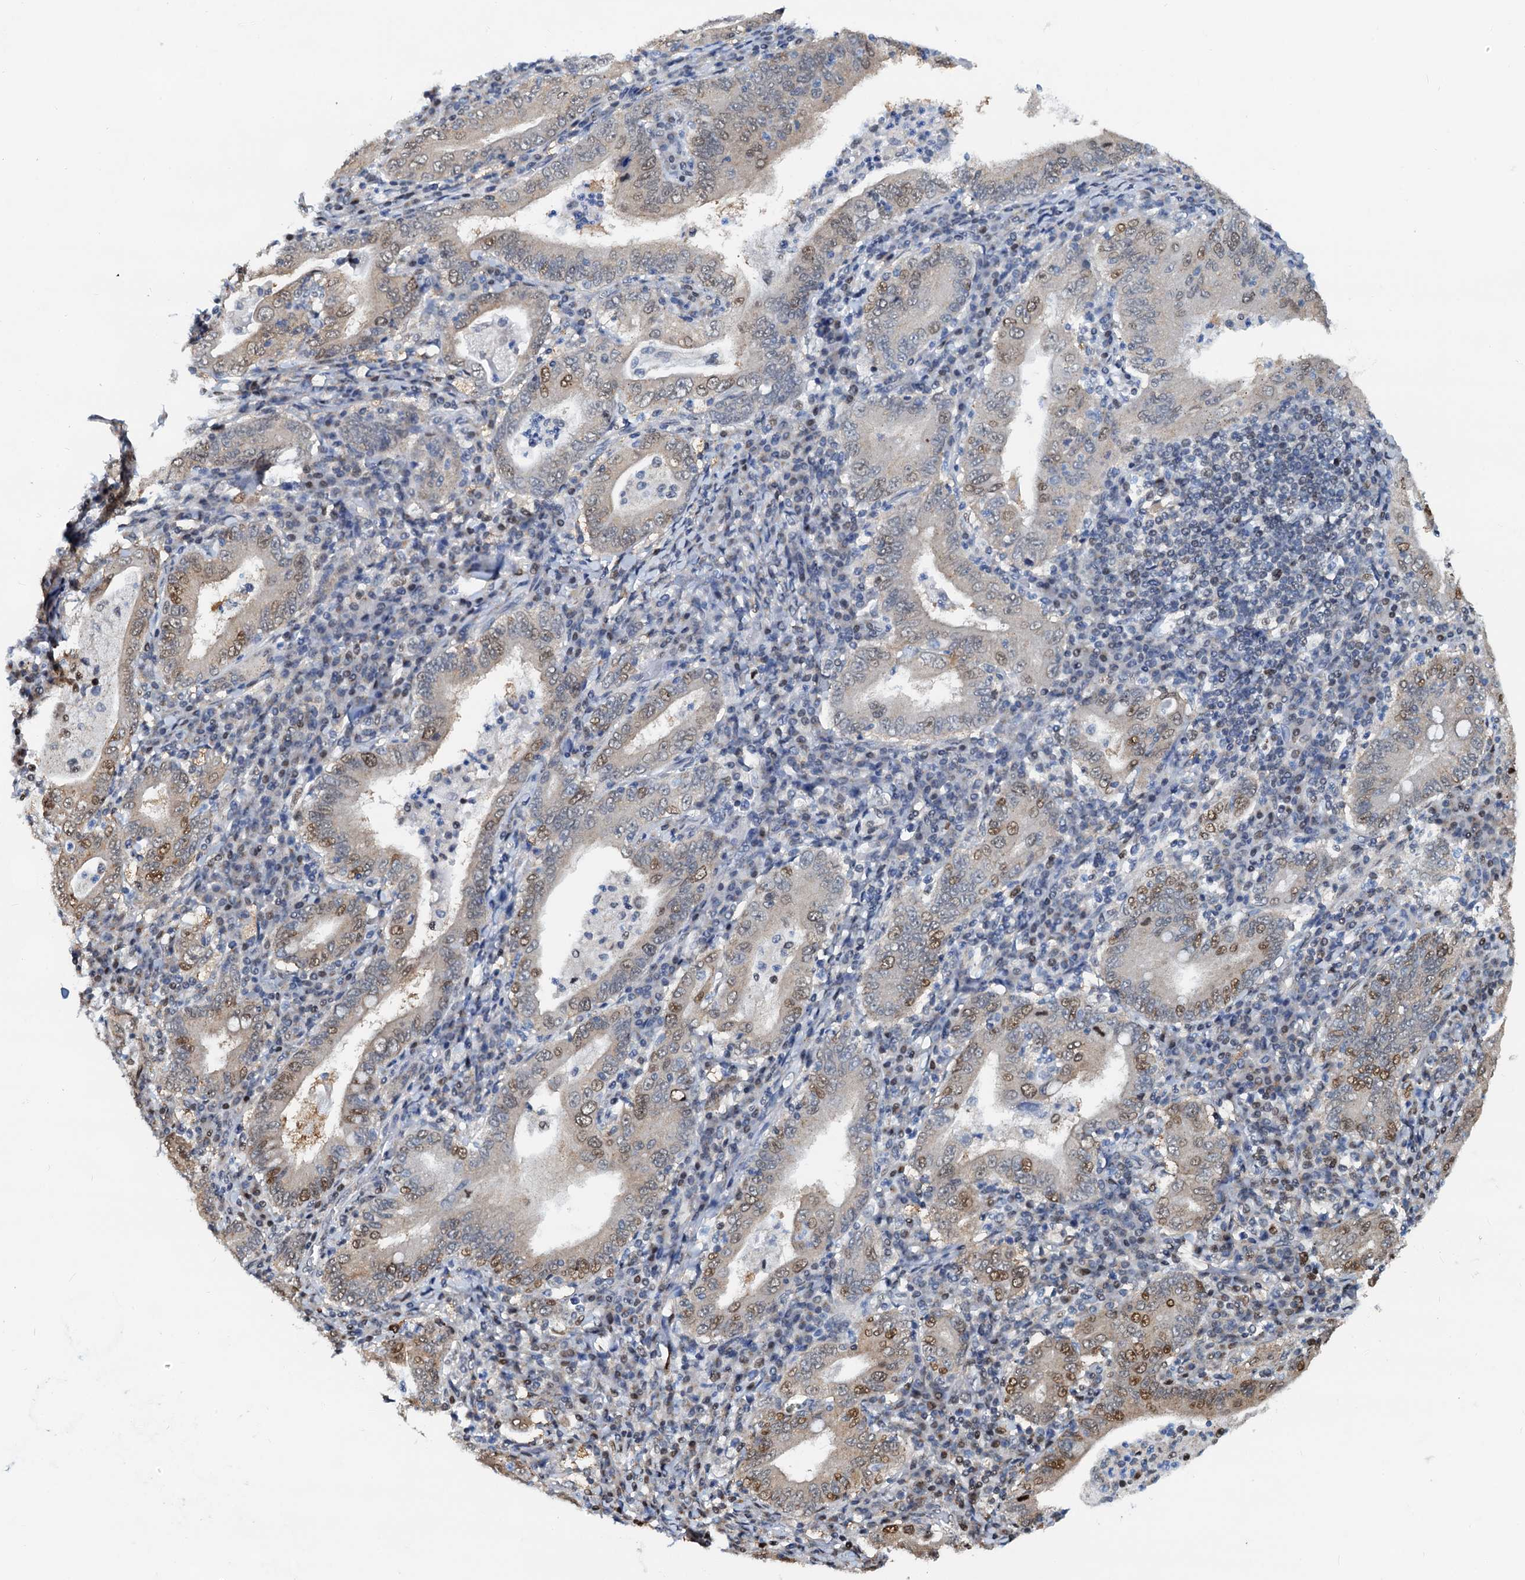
{"staining": {"intensity": "moderate", "quantity": "<25%", "location": "nuclear"}, "tissue": "stomach cancer", "cell_type": "Tumor cells", "image_type": "cancer", "snomed": [{"axis": "morphology", "description": "Normal tissue, NOS"}, {"axis": "morphology", "description": "Adenocarcinoma, NOS"}, {"axis": "topography", "description": "Esophagus"}, {"axis": "topography", "description": "Stomach, upper"}, {"axis": "topography", "description": "Peripheral nerve tissue"}], "caption": "Protein expression analysis of stomach cancer demonstrates moderate nuclear expression in about <25% of tumor cells. (DAB = brown stain, brightfield microscopy at high magnification).", "gene": "PTGES3", "patient": {"sex": "male", "age": 62}}